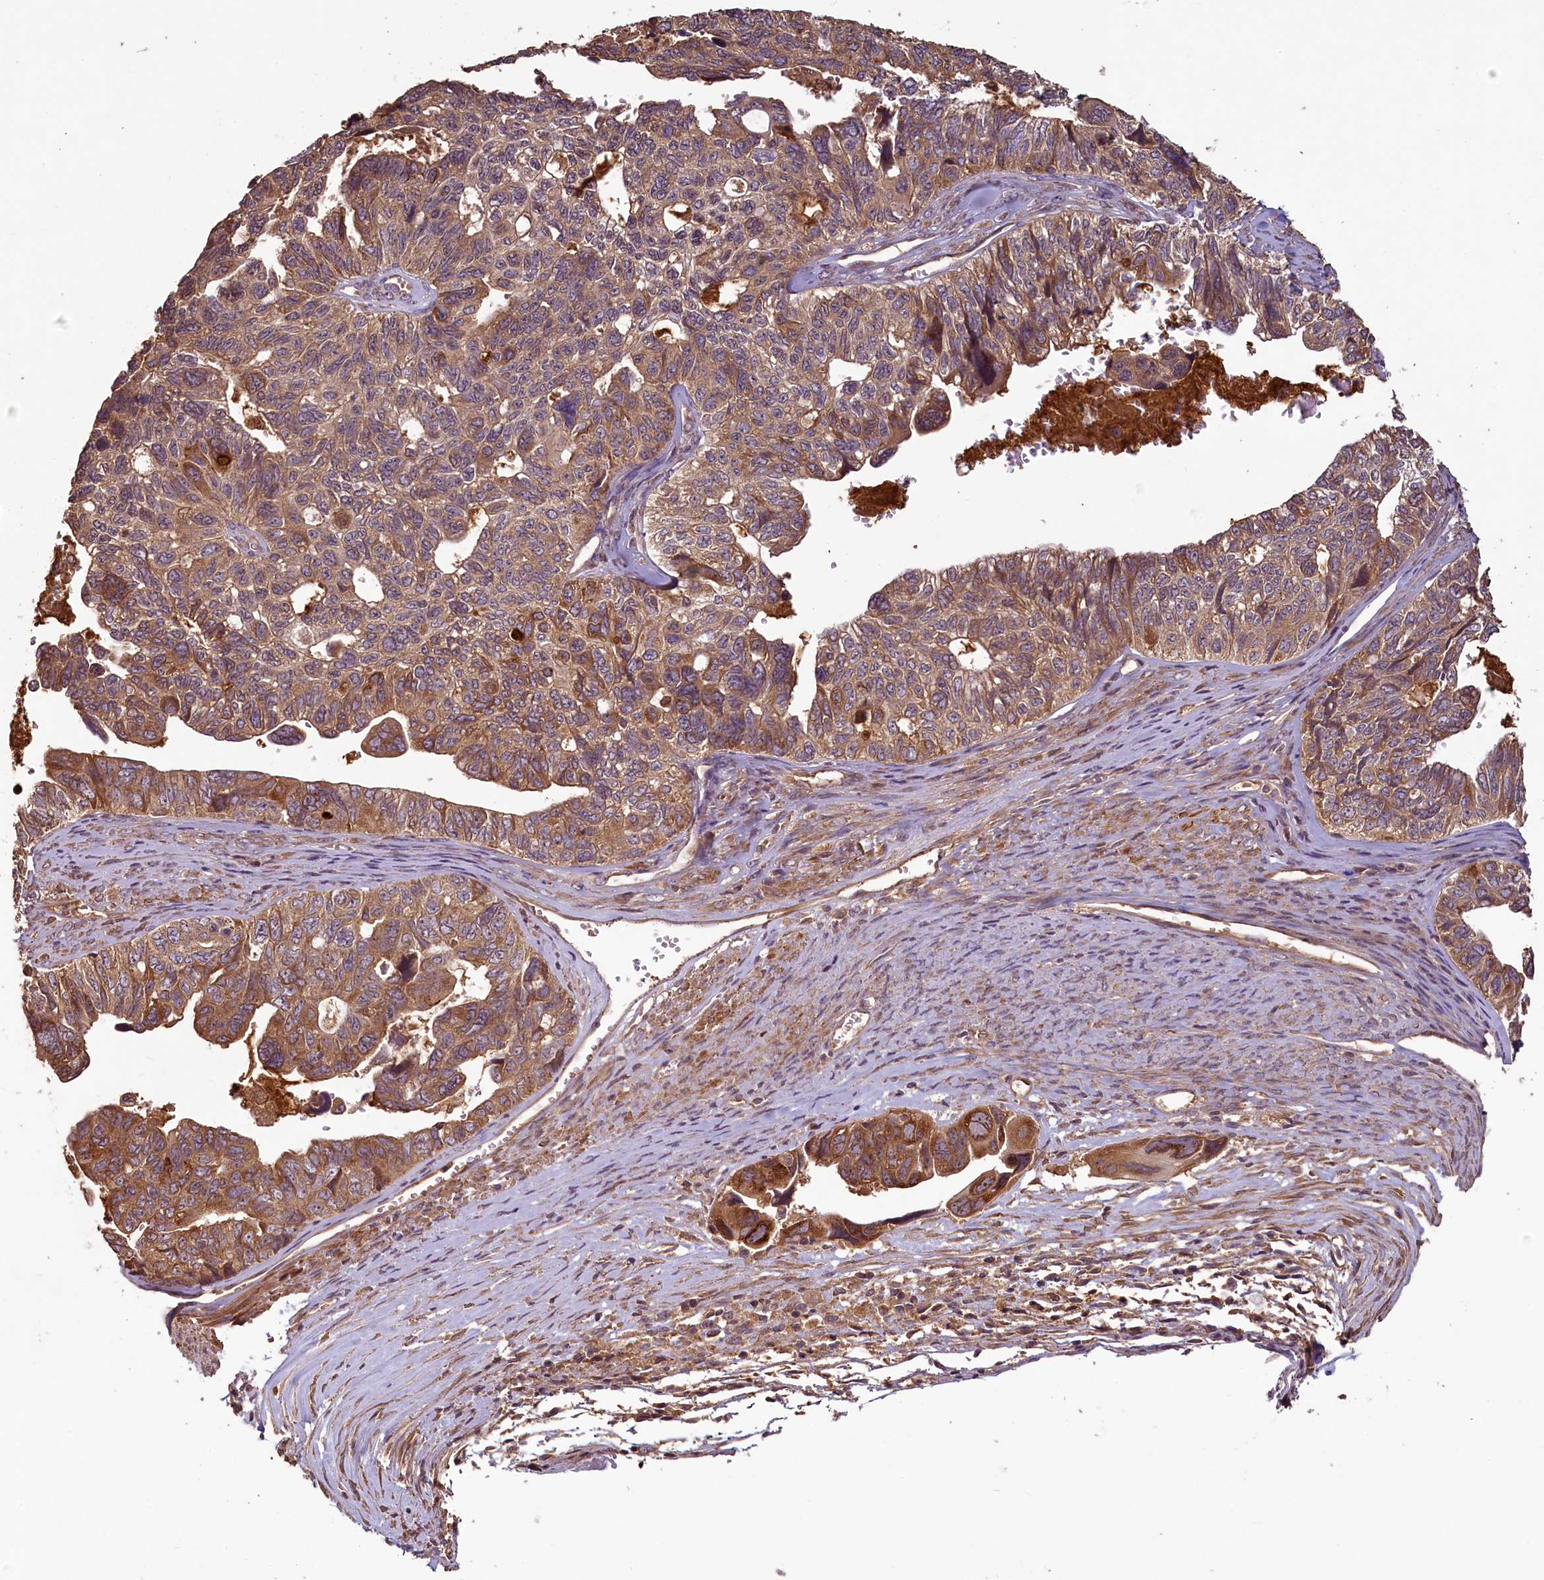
{"staining": {"intensity": "moderate", "quantity": ">75%", "location": "cytoplasmic/membranous"}, "tissue": "ovarian cancer", "cell_type": "Tumor cells", "image_type": "cancer", "snomed": [{"axis": "morphology", "description": "Cystadenocarcinoma, serous, NOS"}, {"axis": "topography", "description": "Ovary"}], "caption": "Immunohistochemical staining of ovarian cancer displays moderate cytoplasmic/membranous protein positivity in approximately >75% of tumor cells. Using DAB (3,3'-diaminobenzidine) (brown) and hematoxylin (blue) stains, captured at high magnification using brightfield microscopy.", "gene": "NUDT6", "patient": {"sex": "female", "age": 79}}